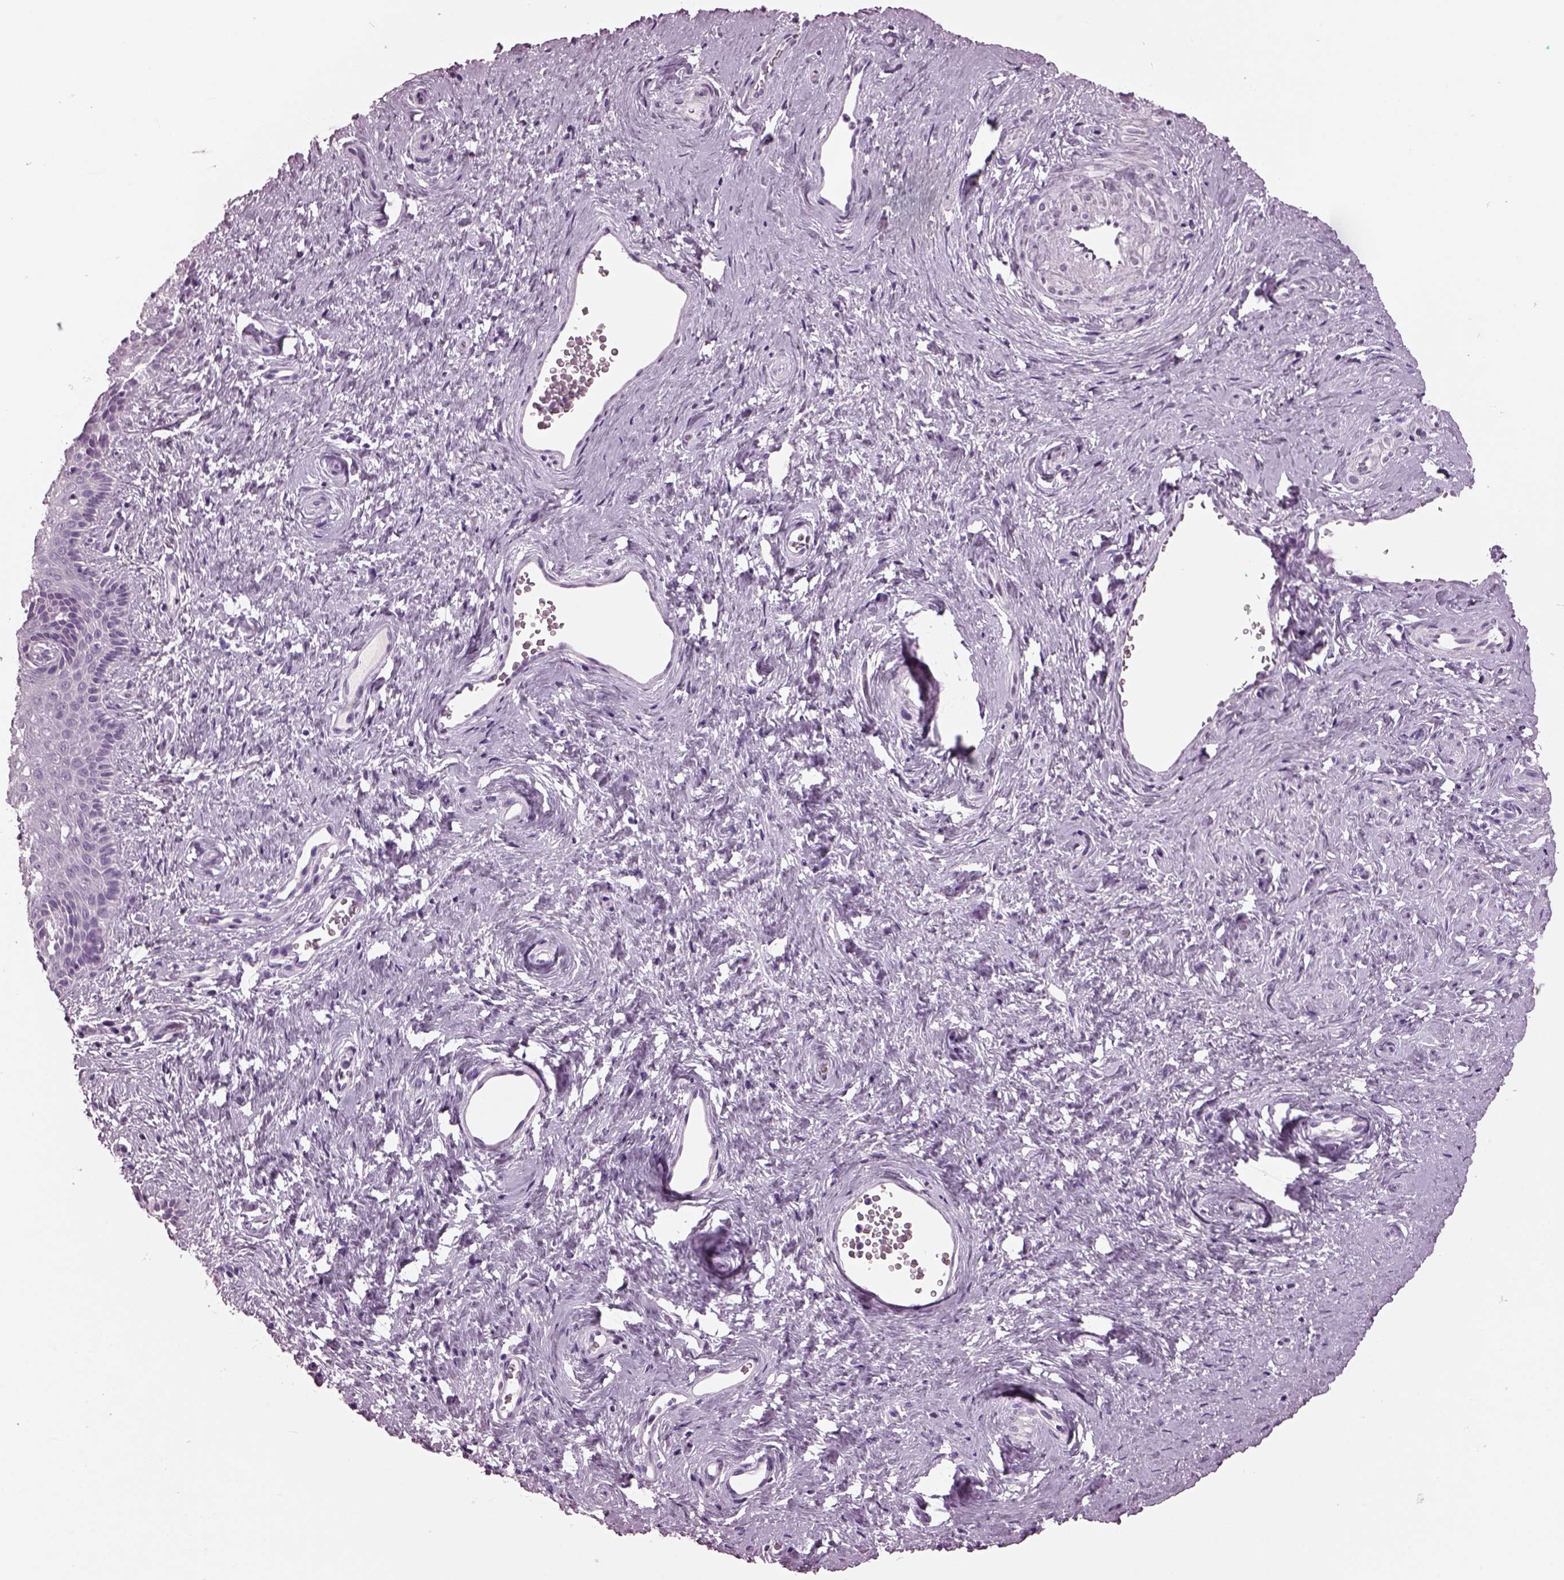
{"staining": {"intensity": "negative", "quantity": "none", "location": "none"}, "tissue": "vagina", "cell_type": "Squamous epithelial cells", "image_type": "normal", "snomed": [{"axis": "morphology", "description": "Normal tissue, NOS"}, {"axis": "topography", "description": "Vagina"}], "caption": "High power microscopy photomicrograph of an IHC image of unremarkable vagina, revealing no significant staining in squamous epithelial cells. Brightfield microscopy of immunohistochemistry (IHC) stained with DAB (3,3'-diaminobenzidine) (brown) and hematoxylin (blue), captured at high magnification.", "gene": "KRTAP3", "patient": {"sex": "female", "age": 45}}